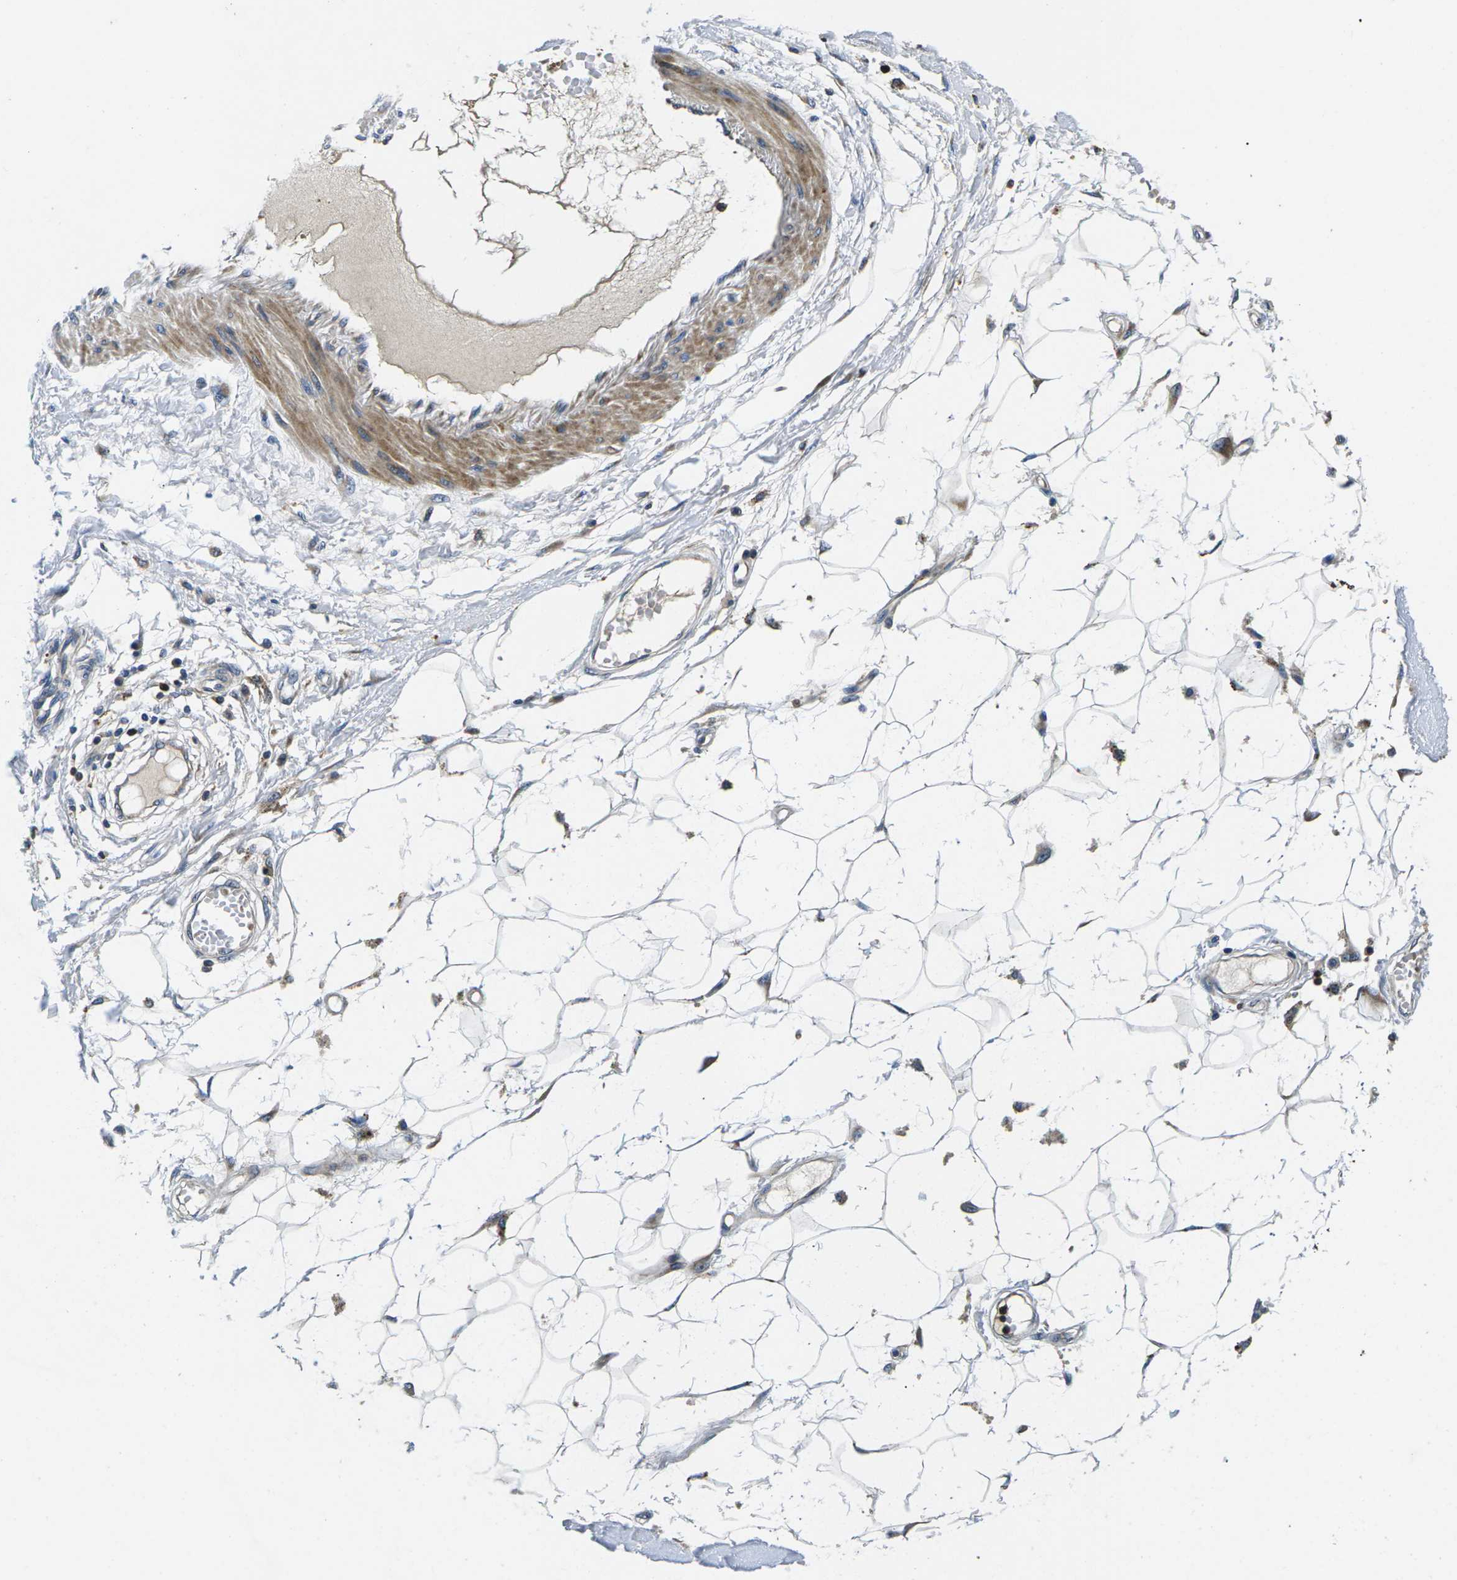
{"staining": {"intensity": "weak", "quantity": "<25%", "location": "cytoplasmic/membranous"}, "tissue": "adipose tissue", "cell_type": "Adipocytes", "image_type": "normal", "snomed": [{"axis": "morphology", "description": "Normal tissue, NOS"}, {"axis": "morphology", "description": "Squamous cell carcinoma, NOS"}, {"axis": "topography", "description": "Skin"}, {"axis": "topography", "description": "Peripheral nerve tissue"}], "caption": "Adipose tissue stained for a protein using immunohistochemistry reveals no expression adipocytes.", "gene": "PLCE1", "patient": {"sex": "male", "age": 83}}